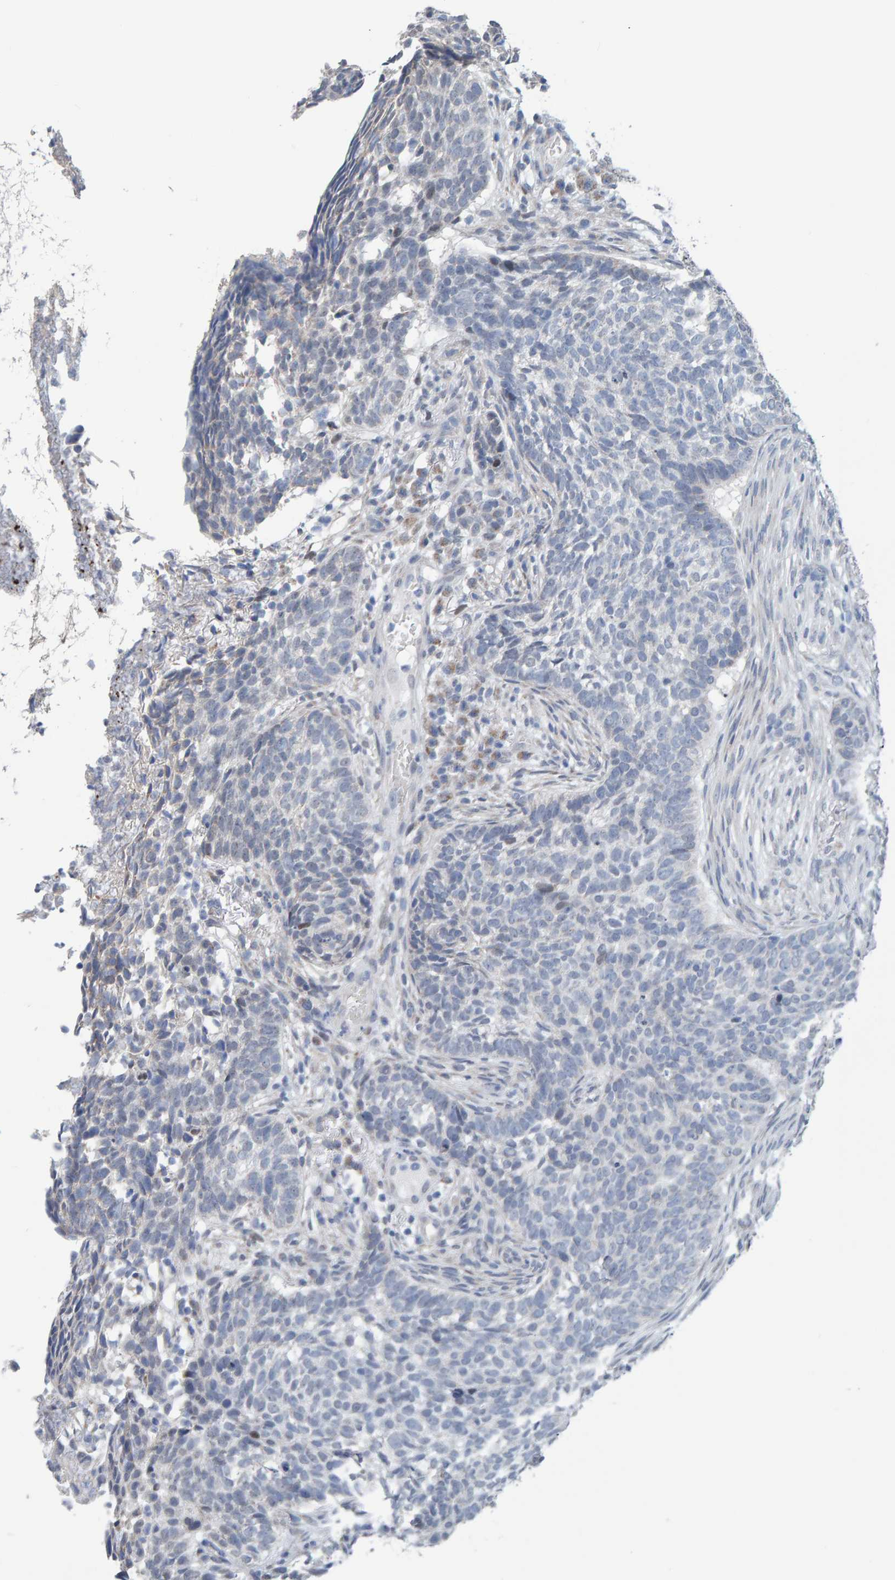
{"staining": {"intensity": "negative", "quantity": "none", "location": "none"}, "tissue": "skin cancer", "cell_type": "Tumor cells", "image_type": "cancer", "snomed": [{"axis": "morphology", "description": "Basal cell carcinoma"}, {"axis": "topography", "description": "Skin"}], "caption": "Immunohistochemistry (IHC) image of neoplastic tissue: human basal cell carcinoma (skin) stained with DAB (3,3'-diaminobenzidine) shows no significant protein expression in tumor cells.", "gene": "USP43", "patient": {"sex": "male", "age": 85}}